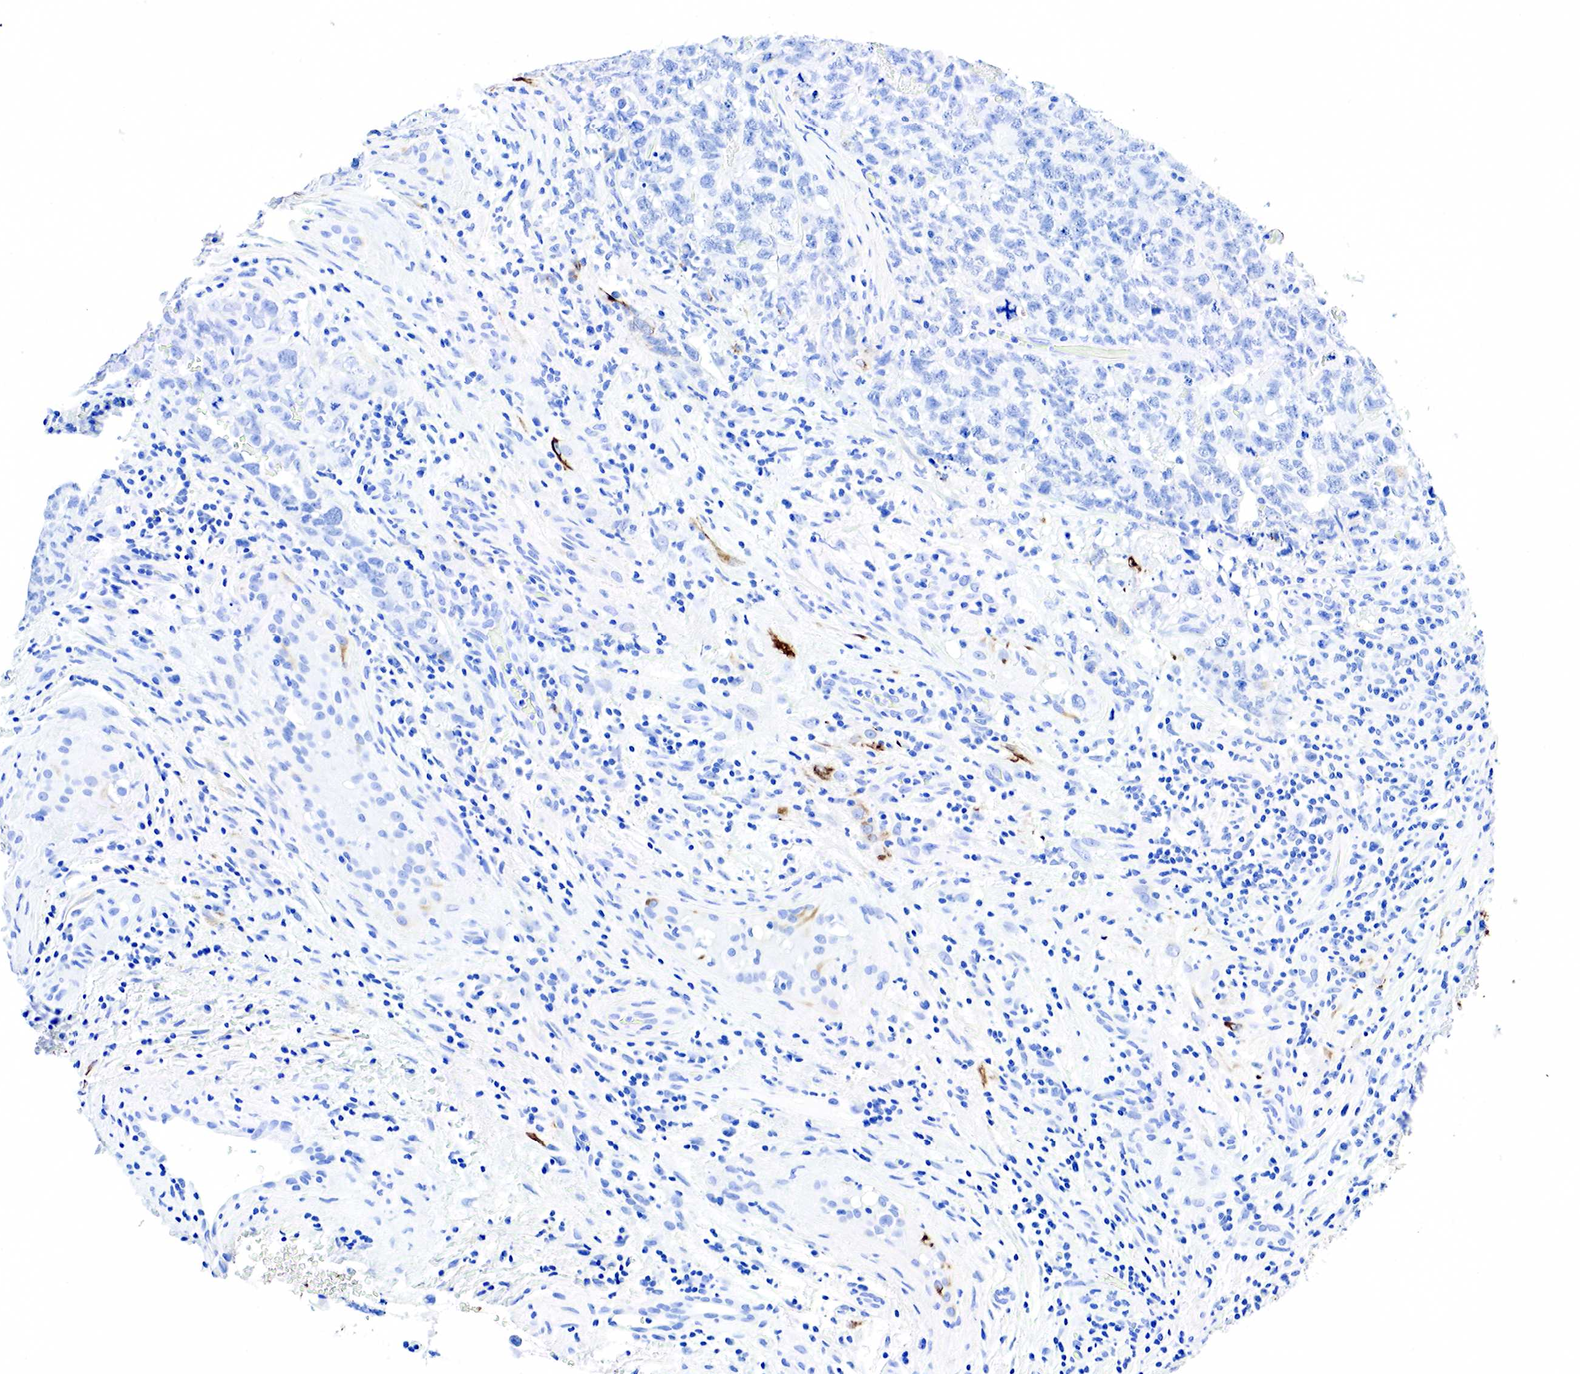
{"staining": {"intensity": "negative", "quantity": "none", "location": "none"}, "tissue": "testis cancer", "cell_type": "Tumor cells", "image_type": "cancer", "snomed": [{"axis": "morphology", "description": "Carcinoma, Embryonal, NOS"}, {"axis": "topography", "description": "Testis"}], "caption": "The photomicrograph displays no staining of tumor cells in testis embryonal carcinoma.", "gene": "KRT7", "patient": {"sex": "male", "age": 31}}